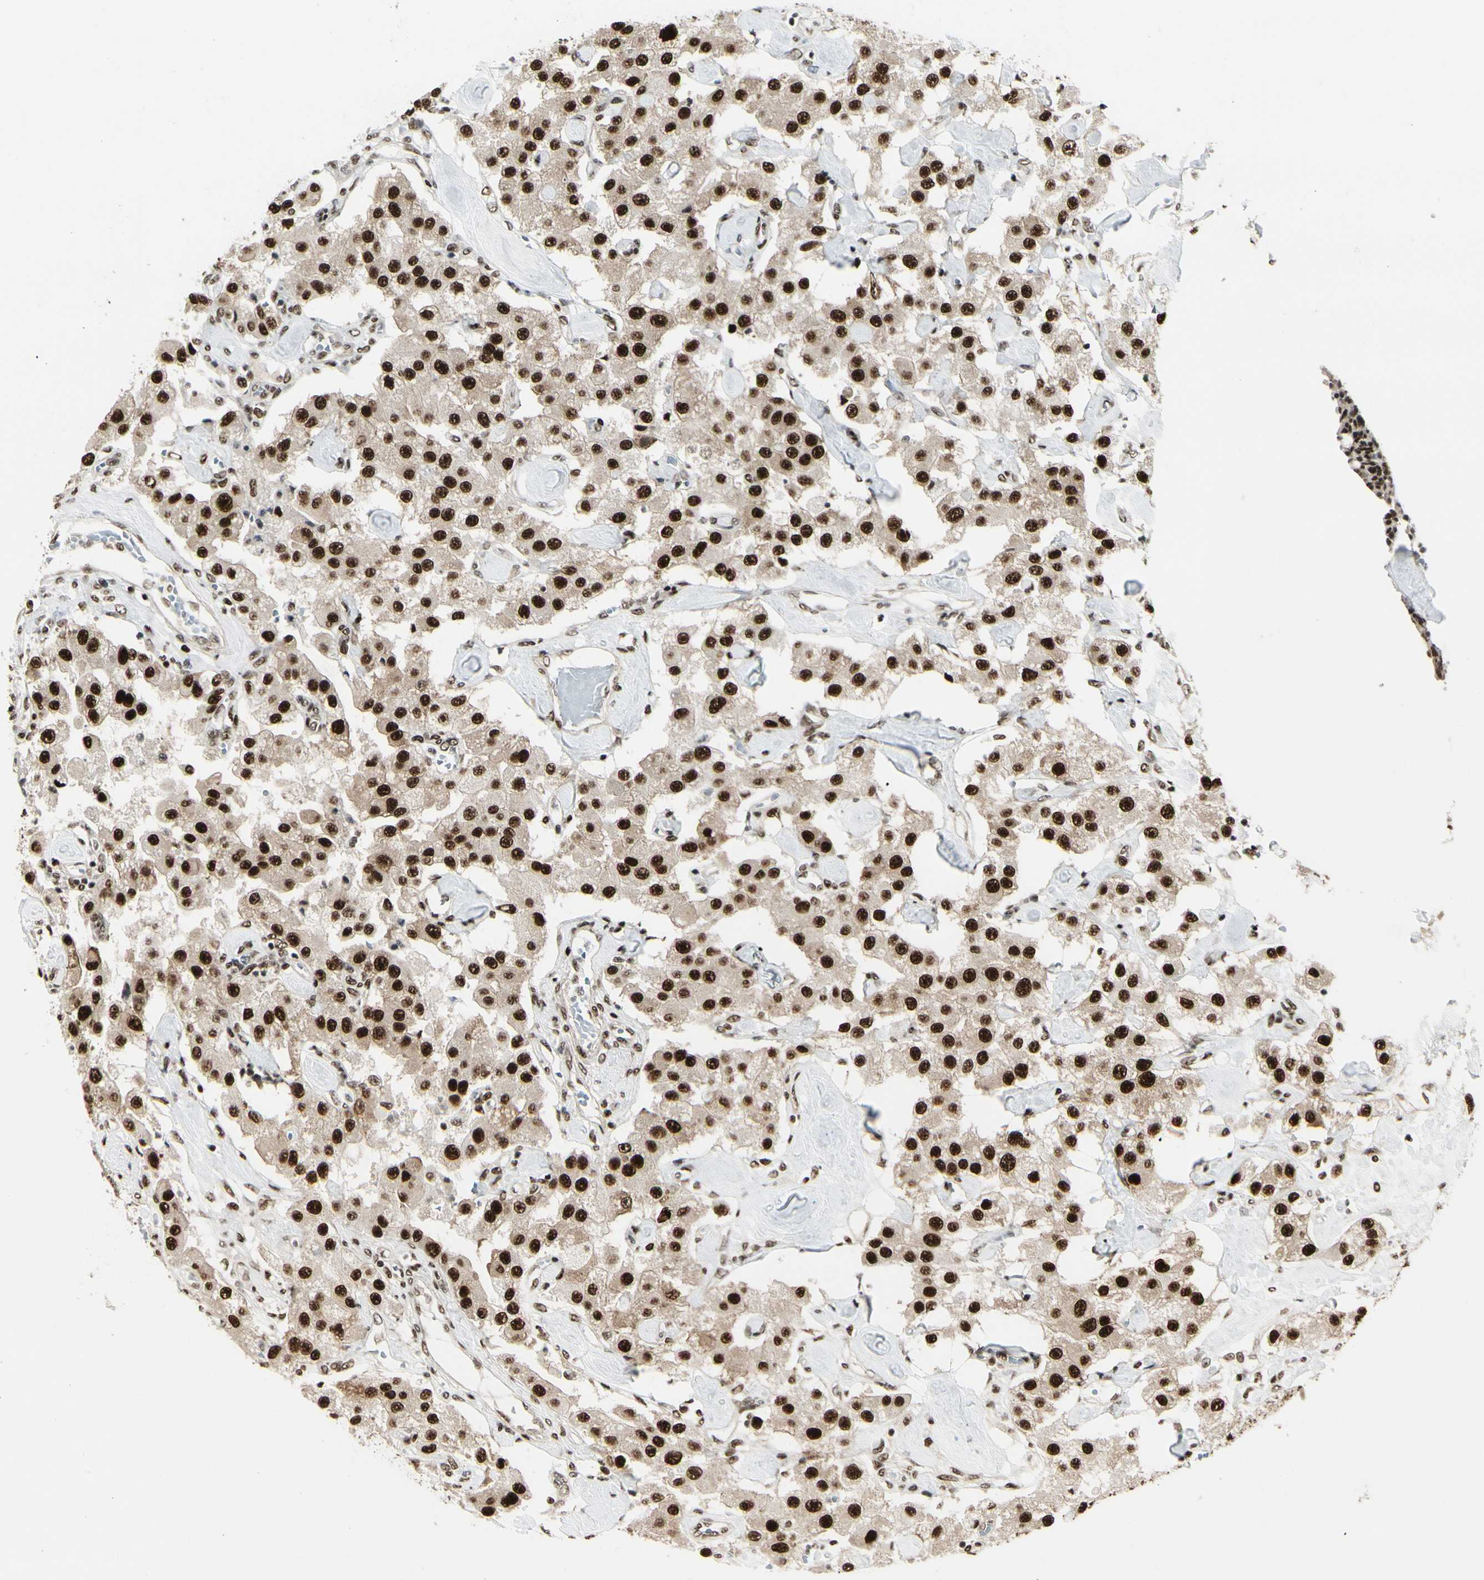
{"staining": {"intensity": "strong", "quantity": ">75%", "location": "nuclear"}, "tissue": "carcinoid", "cell_type": "Tumor cells", "image_type": "cancer", "snomed": [{"axis": "morphology", "description": "Carcinoid, malignant, NOS"}, {"axis": "topography", "description": "Pancreas"}], "caption": "Protein analysis of carcinoid tissue shows strong nuclear positivity in approximately >75% of tumor cells. (DAB IHC with brightfield microscopy, high magnification).", "gene": "HEXIM1", "patient": {"sex": "male", "age": 41}}